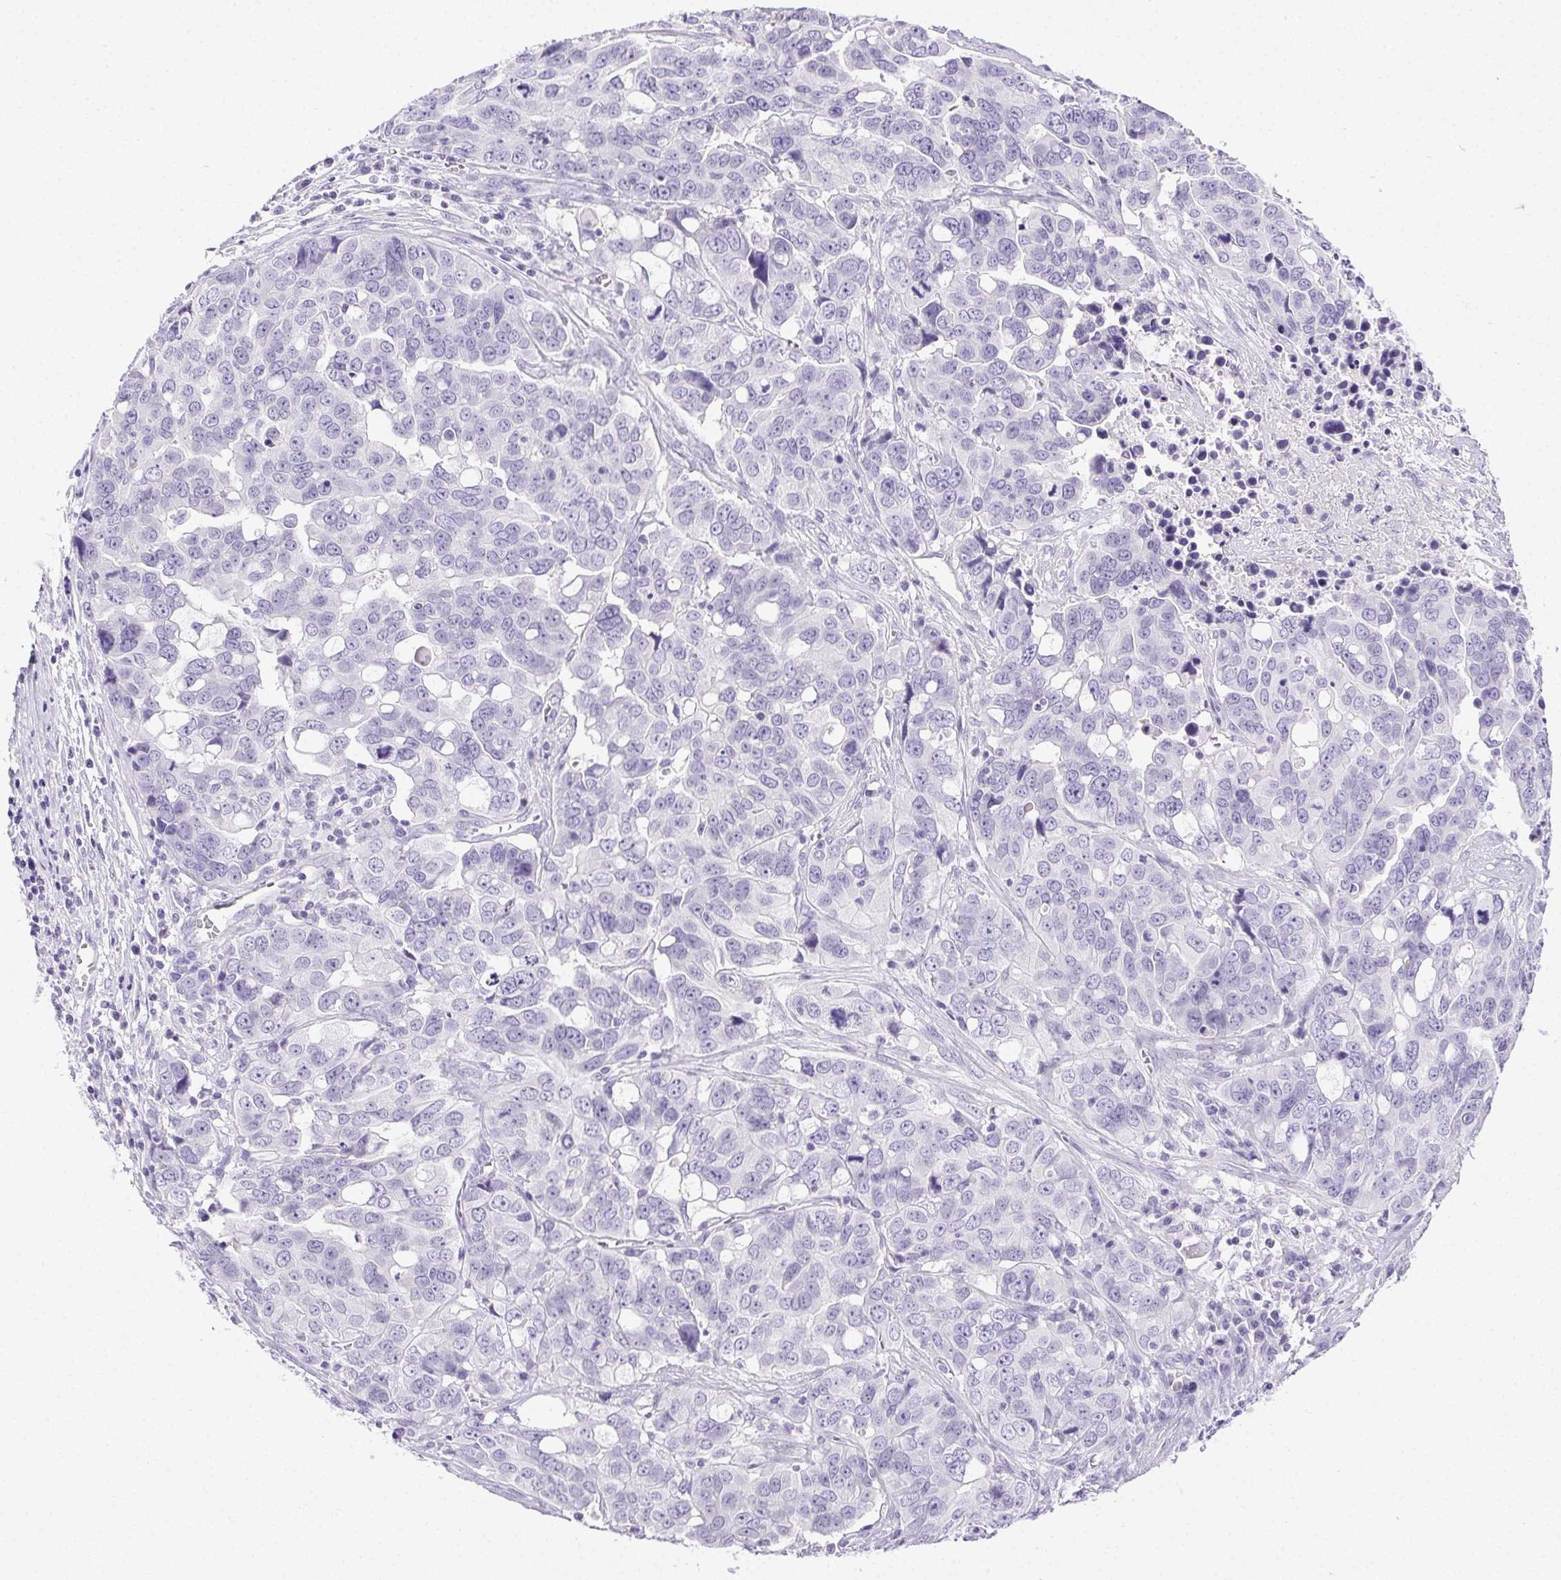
{"staining": {"intensity": "negative", "quantity": "none", "location": "none"}, "tissue": "ovarian cancer", "cell_type": "Tumor cells", "image_type": "cancer", "snomed": [{"axis": "morphology", "description": "Carcinoma, endometroid"}, {"axis": "topography", "description": "Ovary"}], "caption": "An immunohistochemistry histopathology image of endometroid carcinoma (ovarian) is shown. There is no staining in tumor cells of endometroid carcinoma (ovarian).", "gene": "C20orf85", "patient": {"sex": "female", "age": 78}}